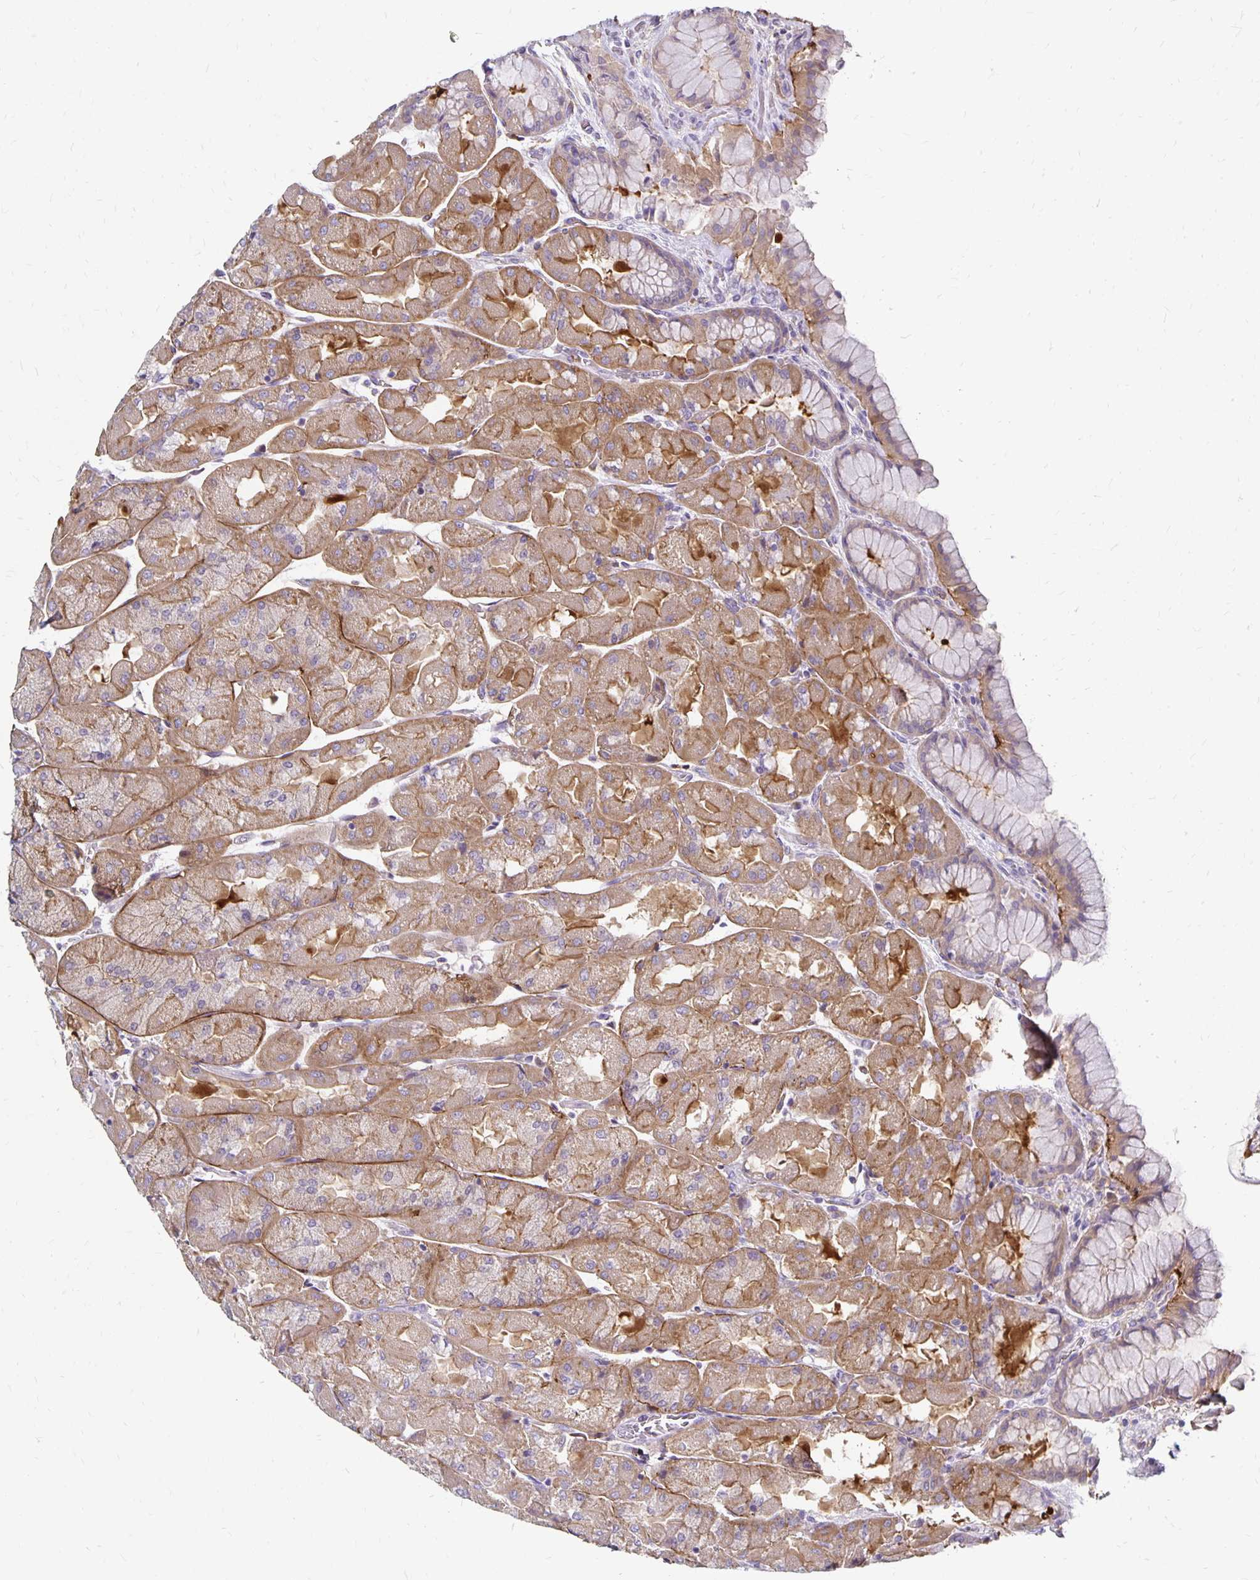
{"staining": {"intensity": "moderate", "quantity": ">75%", "location": "cytoplasmic/membranous"}, "tissue": "stomach", "cell_type": "Glandular cells", "image_type": "normal", "snomed": [{"axis": "morphology", "description": "Normal tissue, NOS"}, {"axis": "topography", "description": "Stomach"}], "caption": "Immunohistochemical staining of benign stomach reveals moderate cytoplasmic/membranous protein positivity in approximately >75% of glandular cells. Nuclei are stained in blue.", "gene": "TNS3", "patient": {"sex": "female", "age": 61}}